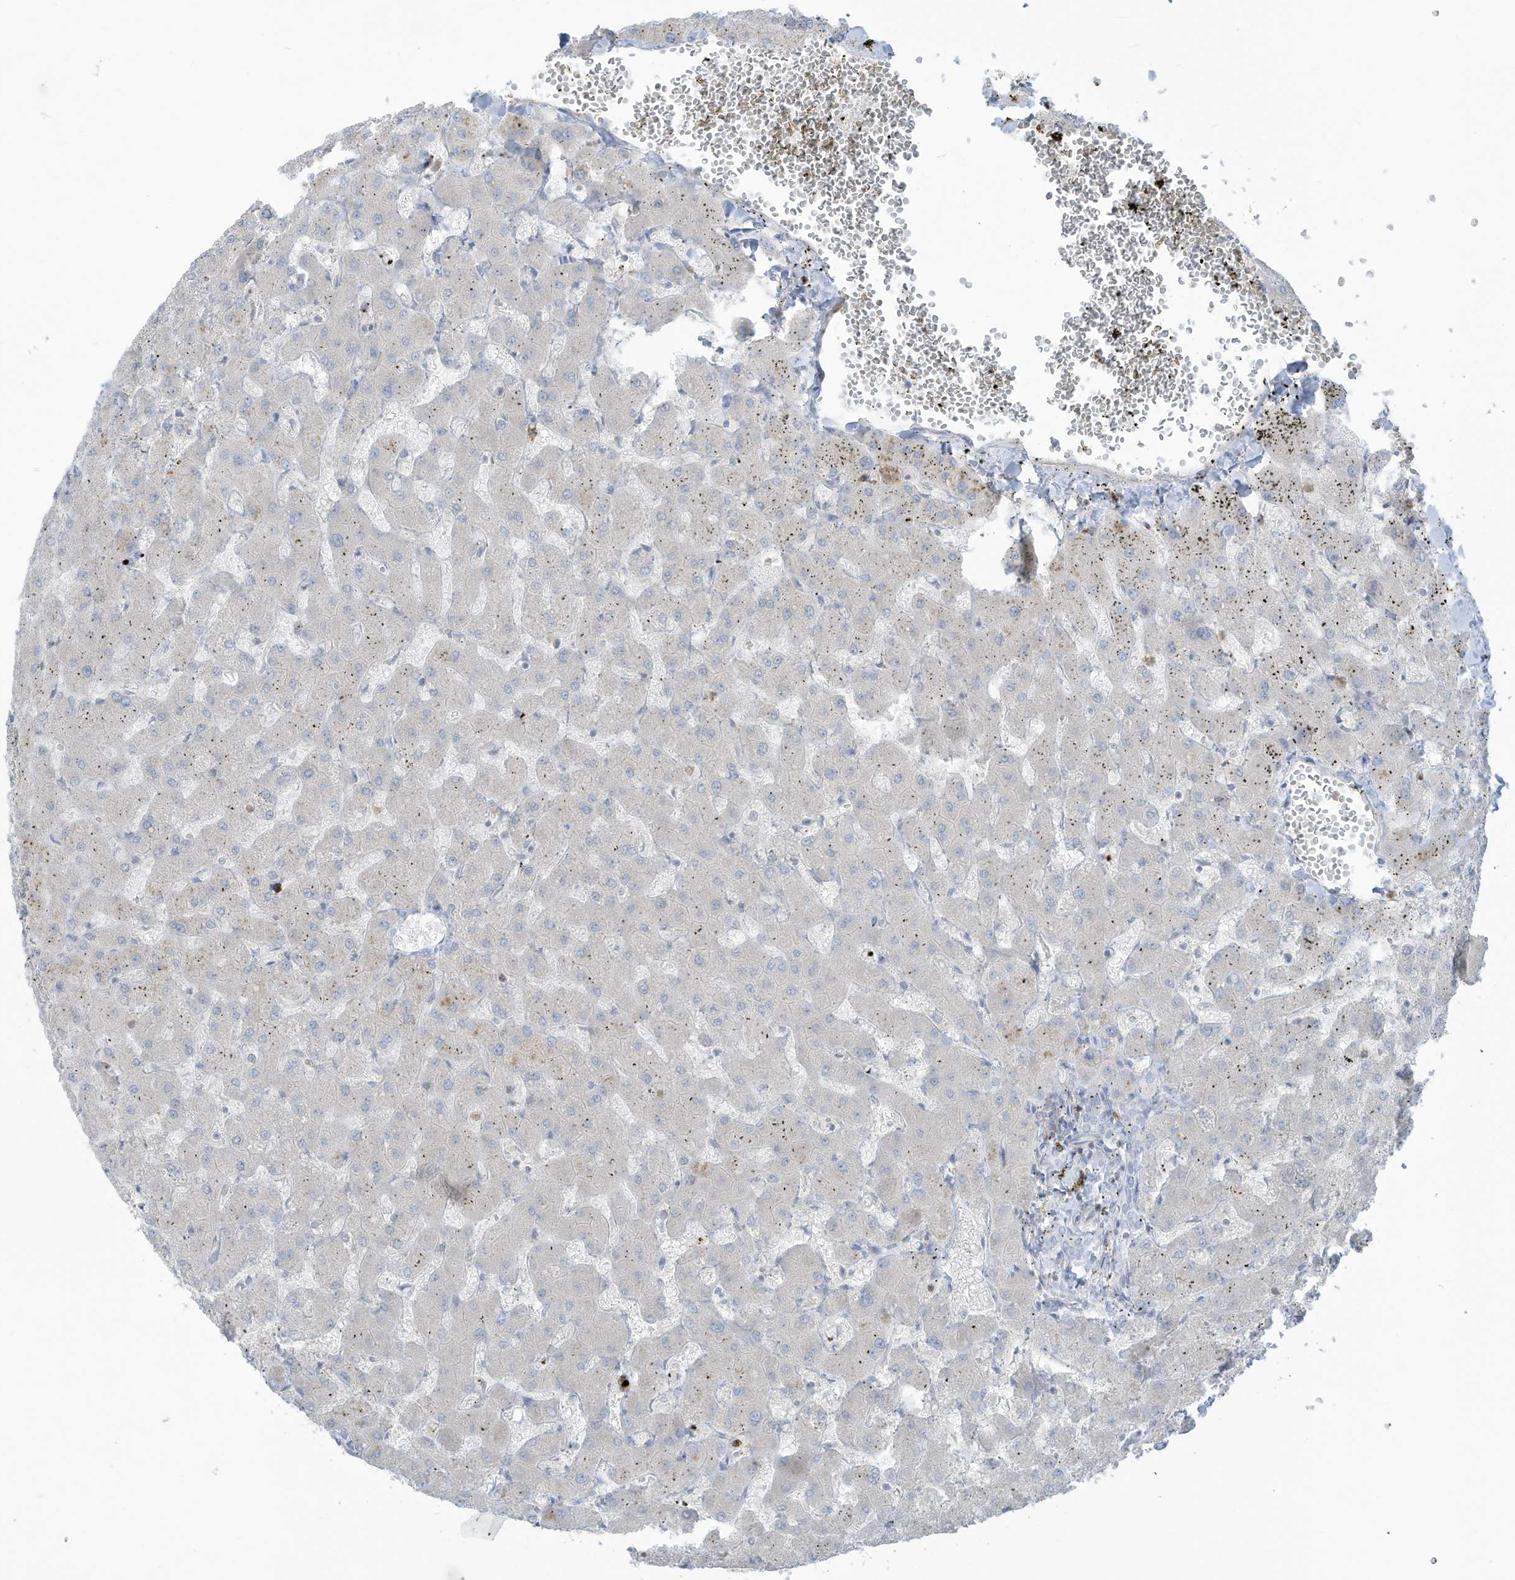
{"staining": {"intensity": "negative", "quantity": "none", "location": "none"}, "tissue": "liver", "cell_type": "Cholangiocytes", "image_type": "normal", "snomed": [{"axis": "morphology", "description": "Normal tissue, NOS"}, {"axis": "topography", "description": "Liver"}], "caption": "This photomicrograph is of unremarkable liver stained with immunohistochemistry (IHC) to label a protein in brown with the nuclei are counter-stained blue. There is no staining in cholangiocytes. Brightfield microscopy of IHC stained with DAB (brown) and hematoxylin (blue), captured at high magnification.", "gene": "NOTO", "patient": {"sex": "female", "age": 63}}